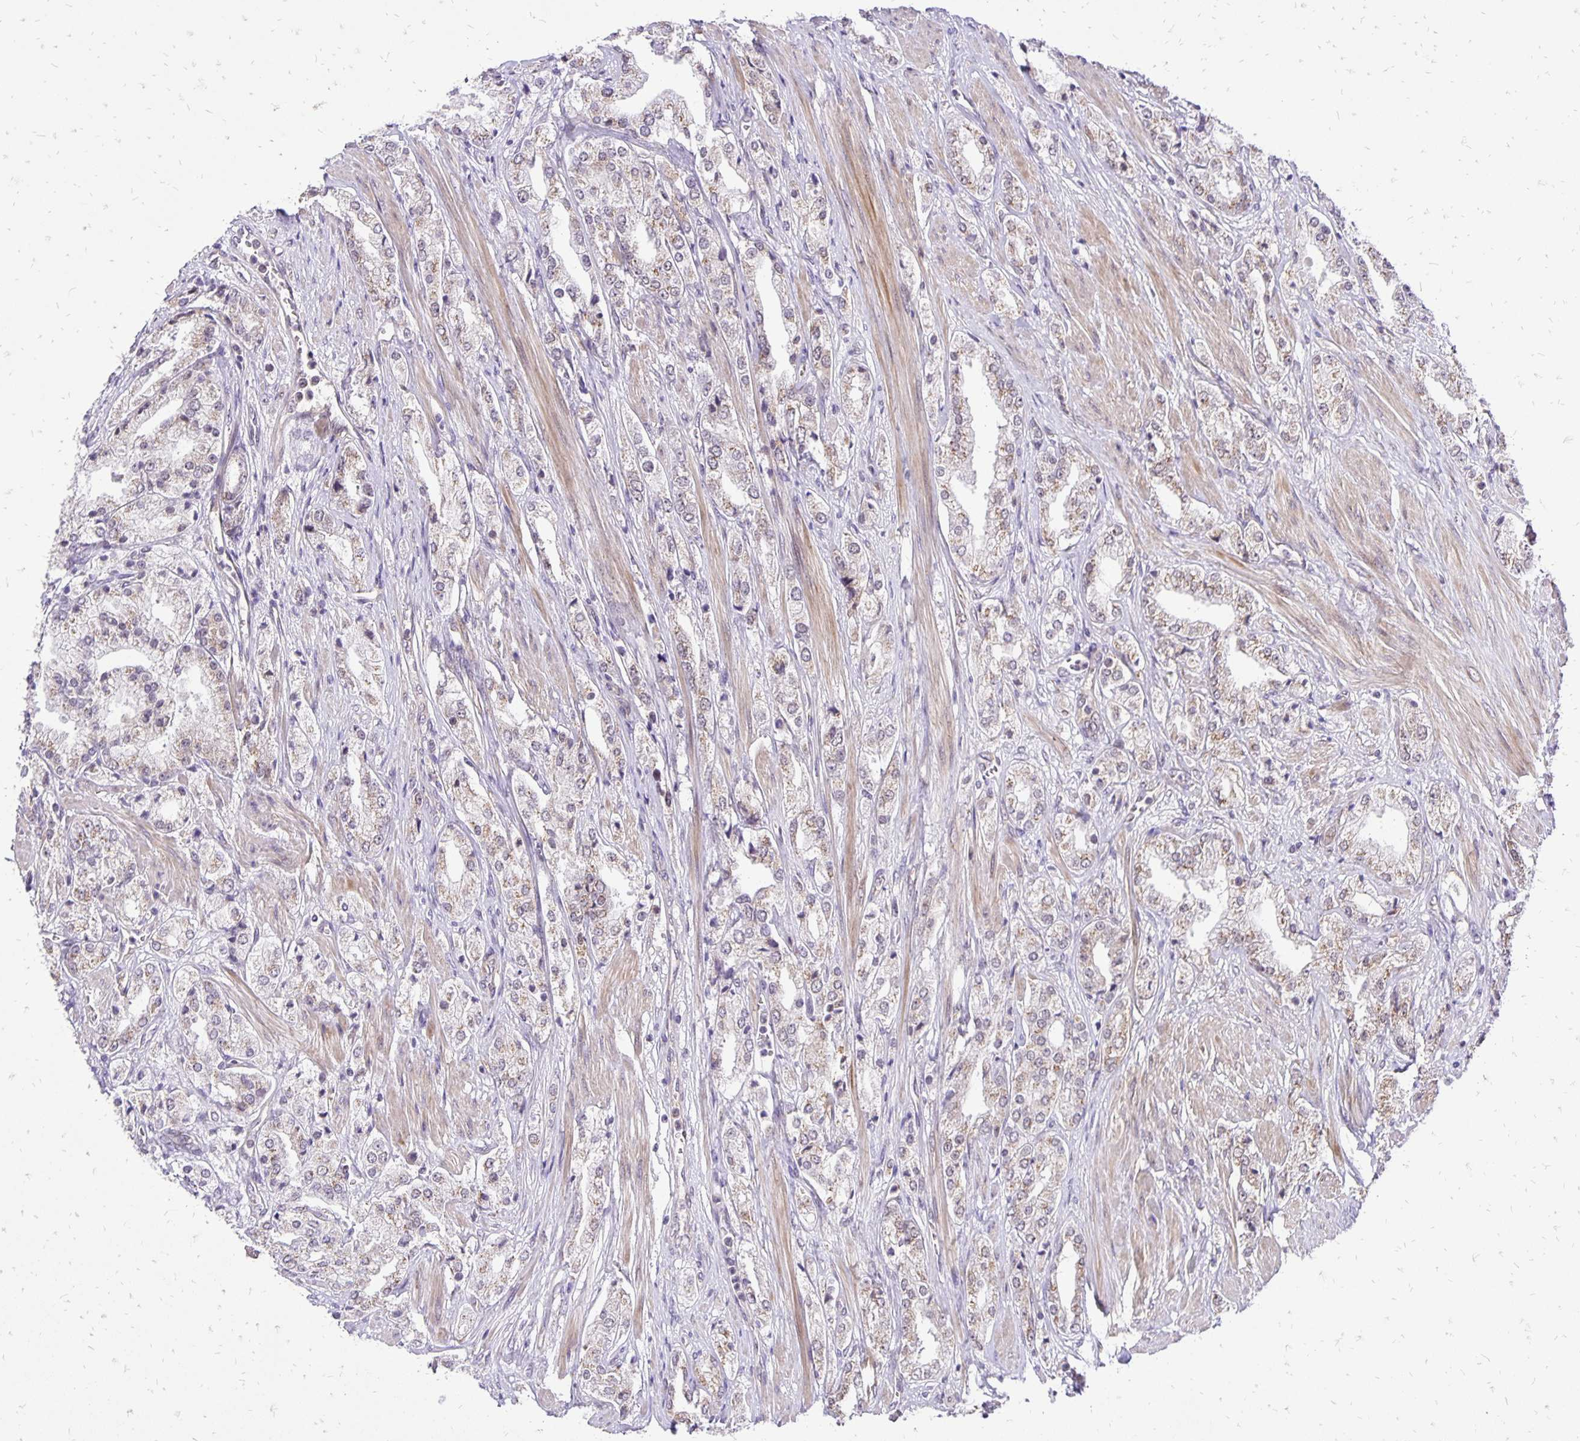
{"staining": {"intensity": "weak", "quantity": "<25%", "location": "cytoplasmic/membranous"}, "tissue": "prostate cancer", "cell_type": "Tumor cells", "image_type": "cancer", "snomed": [{"axis": "morphology", "description": "Adenocarcinoma, High grade"}, {"axis": "topography", "description": "Prostate"}], "caption": "Prostate high-grade adenocarcinoma was stained to show a protein in brown. There is no significant positivity in tumor cells.", "gene": "GOLGA5", "patient": {"sex": "male", "age": 68}}